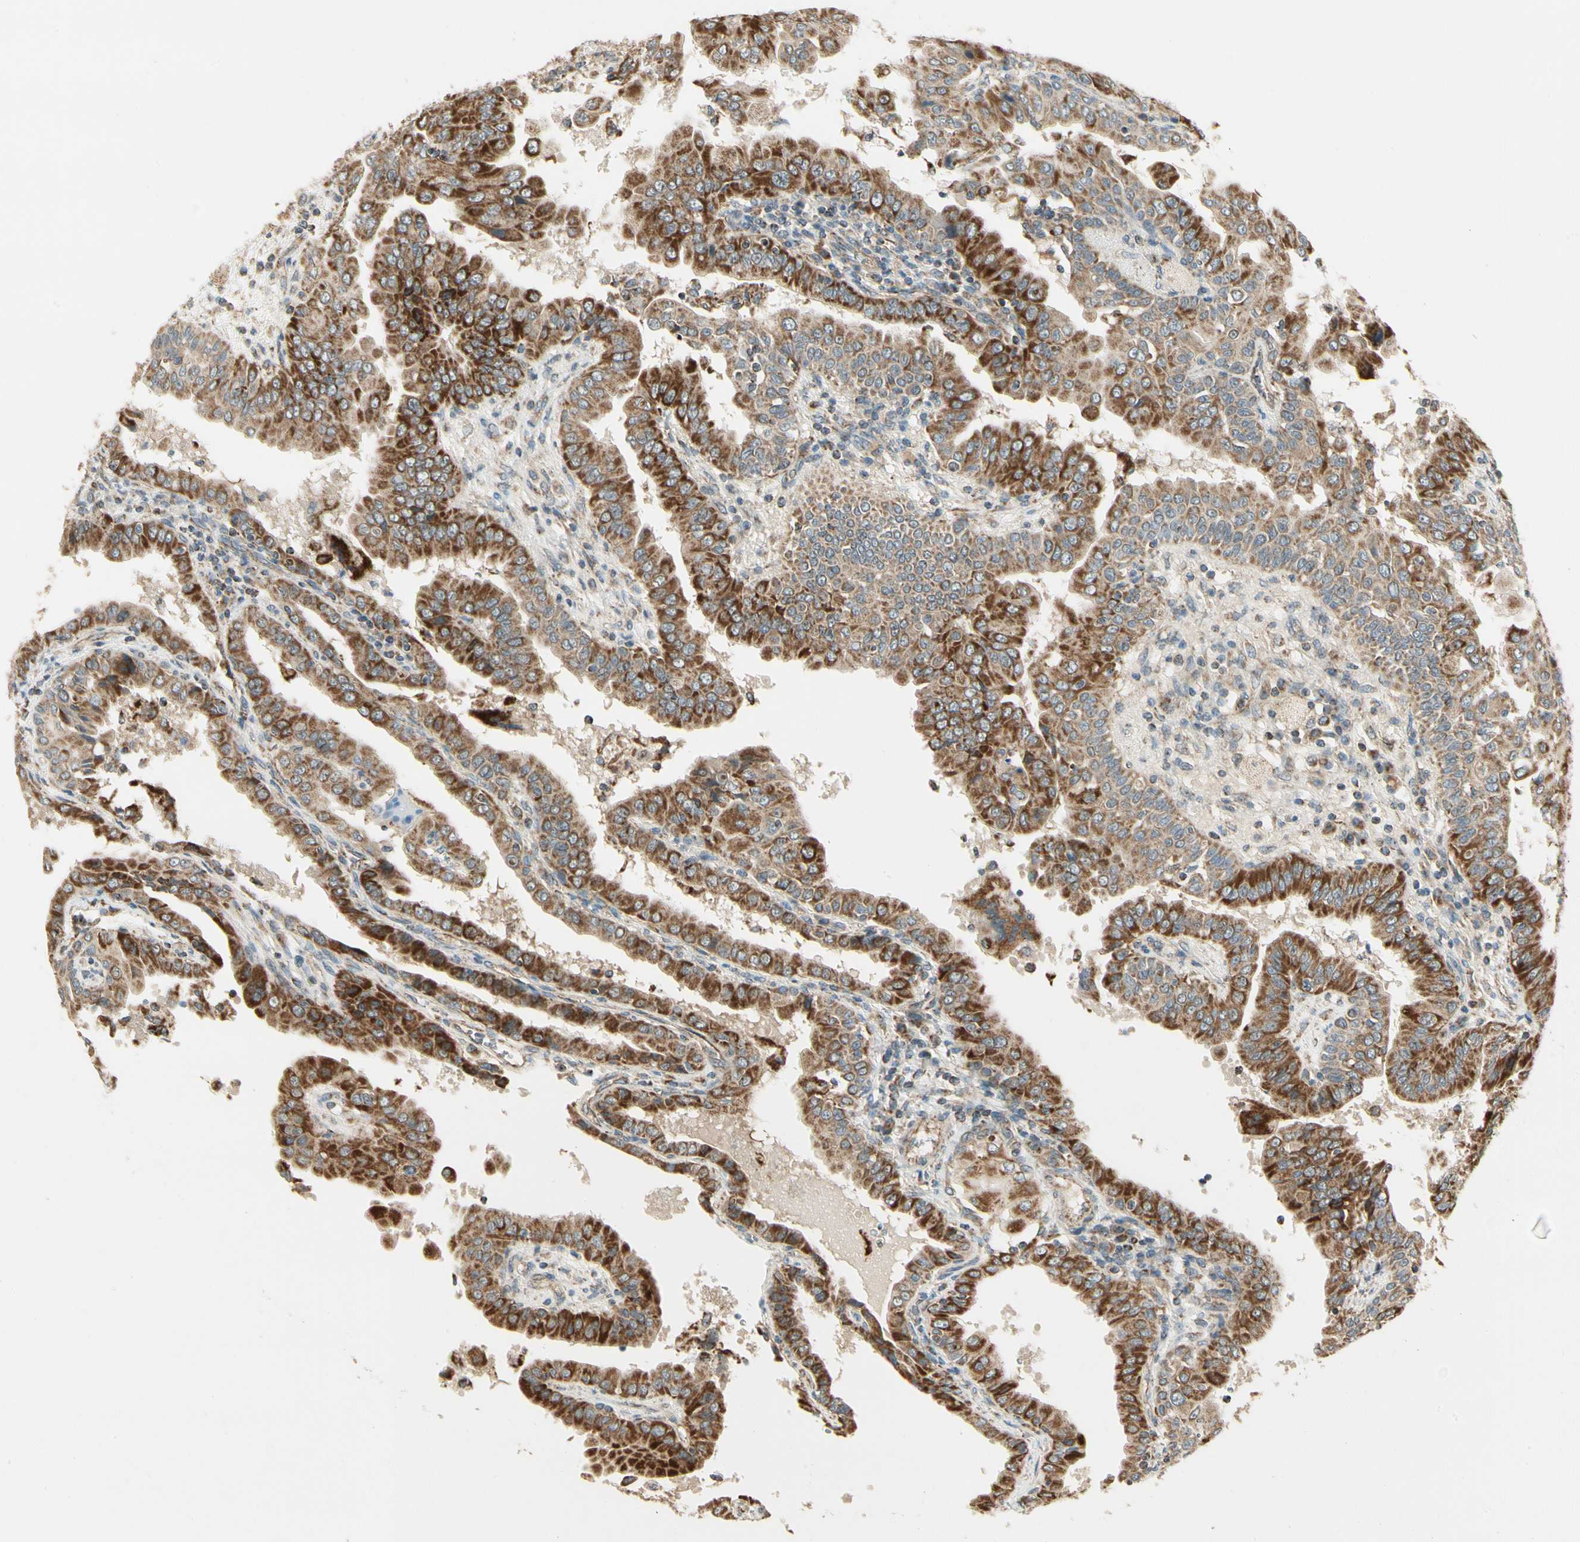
{"staining": {"intensity": "strong", "quantity": ">75%", "location": "cytoplasmic/membranous"}, "tissue": "thyroid cancer", "cell_type": "Tumor cells", "image_type": "cancer", "snomed": [{"axis": "morphology", "description": "Papillary adenocarcinoma, NOS"}, {"axis": "topography", "description": "Thyroid gland"}], "caption": "Human thyroid cancer (papillary adenocarcinoma) stained for a protein (brown) demonstrates strong cytoplasmic/membranous positive expression in about >75% of tumor cells.", "gene": "EPHB3", "patient": {"sex": "male", "age": 33}}